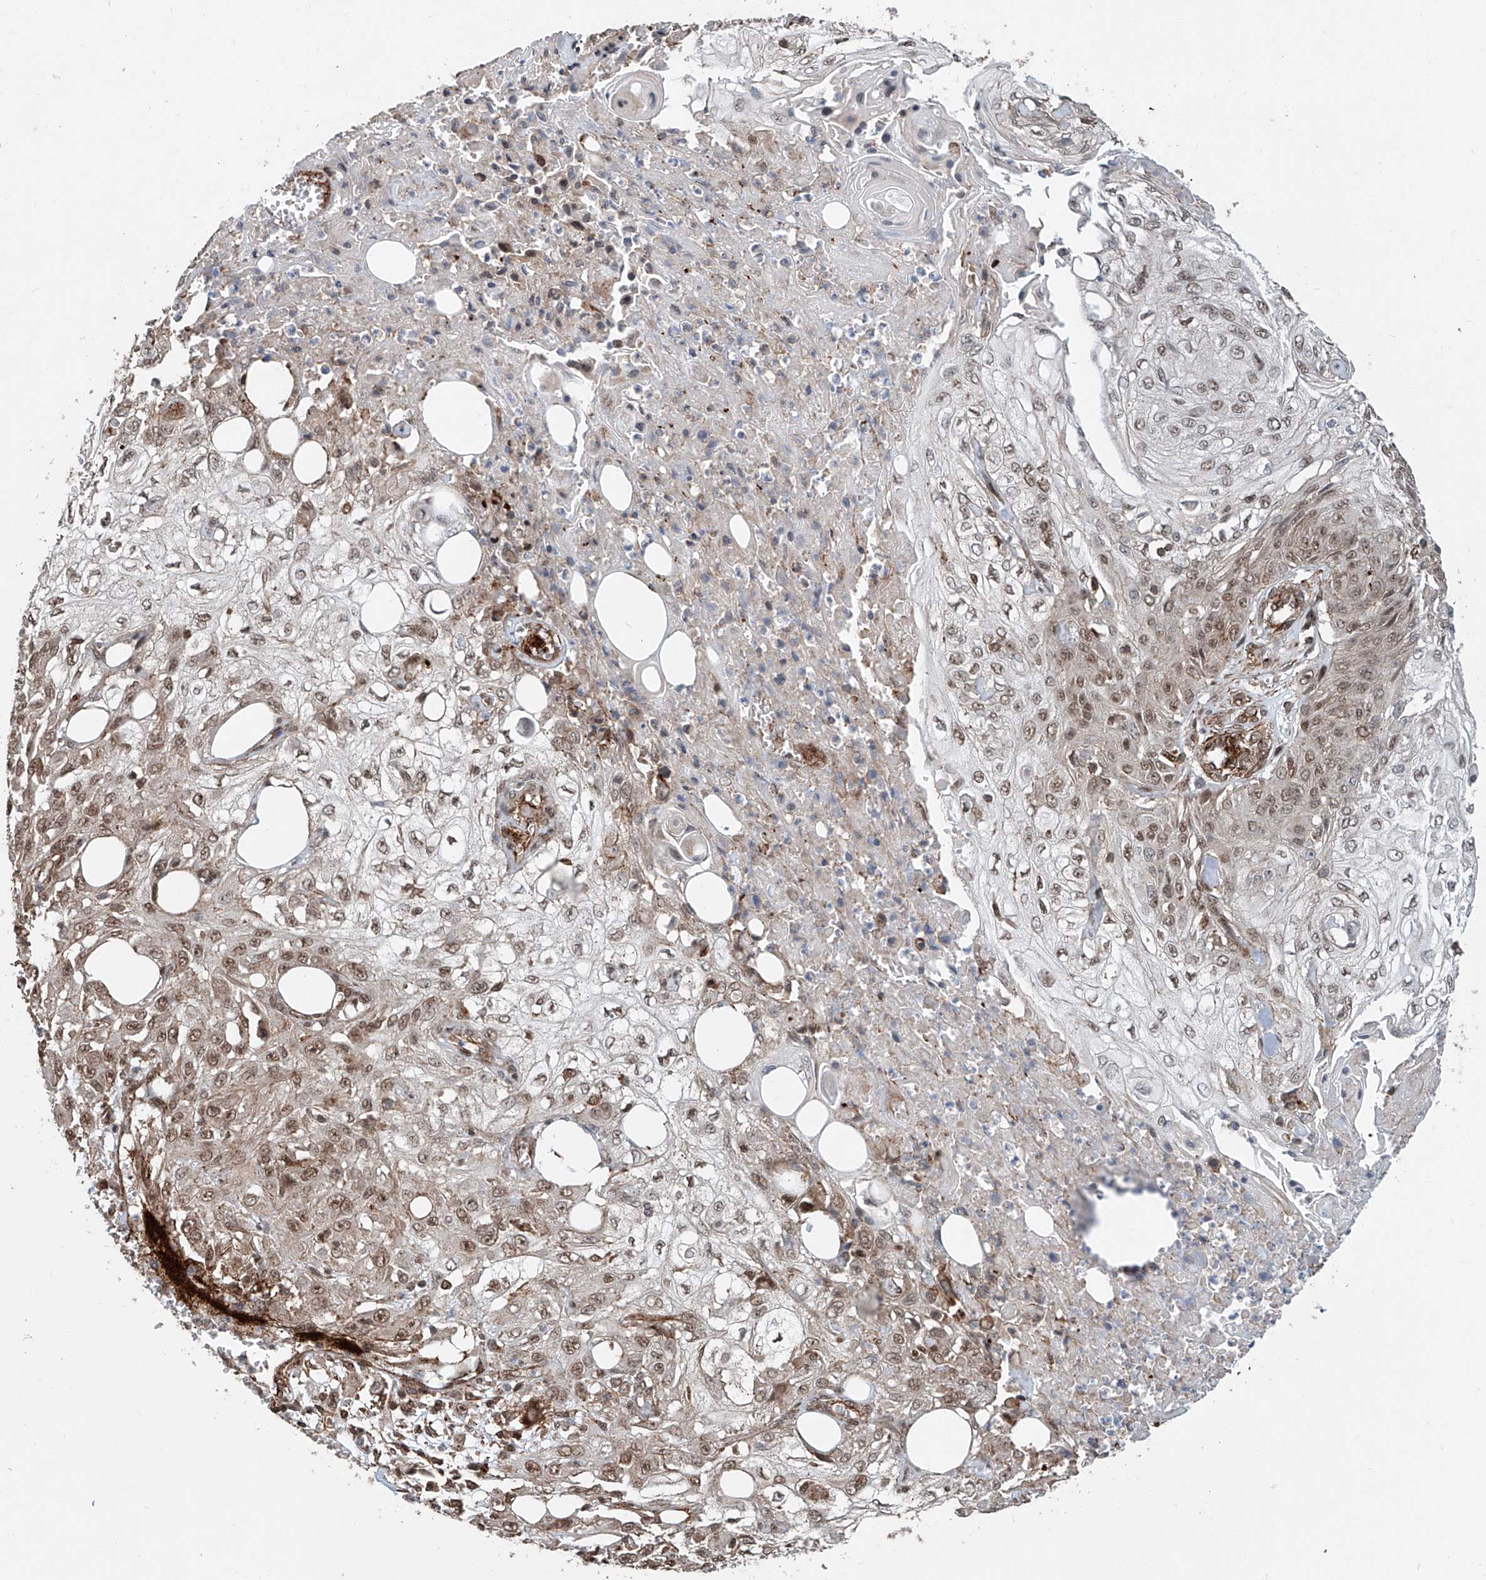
{"staining": {"intensity": "moderate", "quantity": ">75%", "location": "nuclear"}, "tissue": "skin cancer", "cell_type": "Tumor cells", "image_type": "cancer", "snomed": [{"axis": "morphology", "description": "Squamous cell carcinoma, NOS"}, {"axis": "morphology", "description": "Squamous cell carcinoma, metastatic, NOS"}, {"axis": "topography", "description": "Skin"}, {"axis": "topography", "description": "Lymph node"}], "caption": "Immunohistochemical staining of squamous cell carcinoma (skin) shows moderate nuclear protein expression in approximately >75% of tumor cells. The staining was performed using DAB (3,3'-diaminobenzidine) to visualize the protein expression in brown, while the nuclei were stained in blue with hematoxylin (Magnification: 20x).", "gene": "SDE2", "patient": {"sex": "male", "age": 75}}